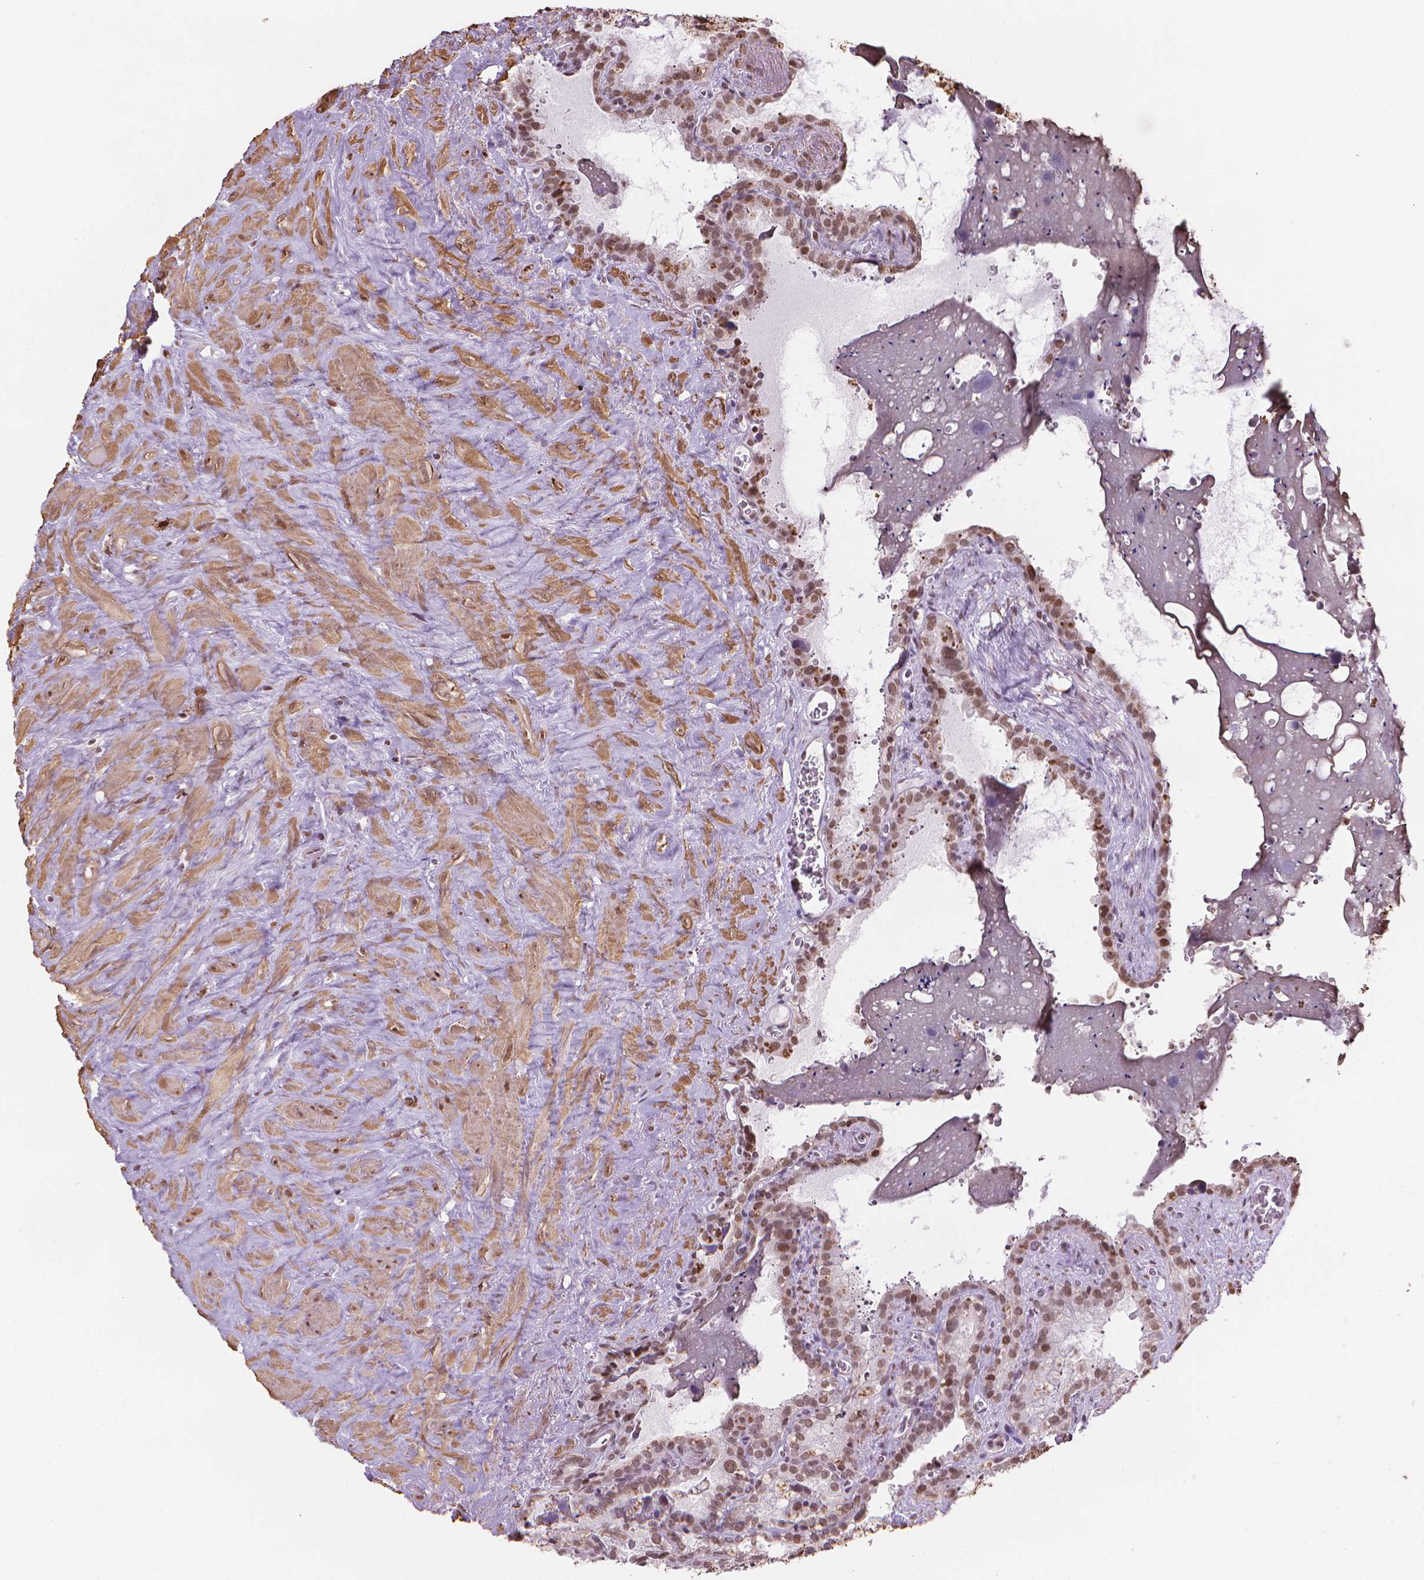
{"staining": {"intensity": "moderate", "quantity": ">75%", "location": "nuclear"}, "tissue": "seminal vesicle", "cell_type": "Glandular cells", "image_type": "normal", "snomed": [{"axis": "morphology", "description": "Normal tissue, NOS"}, {"axis": "topography", "description": "Prostate"}, {"axis": "topography", "description": "Seminal veicle"}], "caption": "Immunohistochemical staining of normal human seminal vesicle reveals medium levels of moderate nuclear staining in about >75% of glandular cells.", "gene": "HOXD4", "patient": {"sex": "male", "age": 71}}